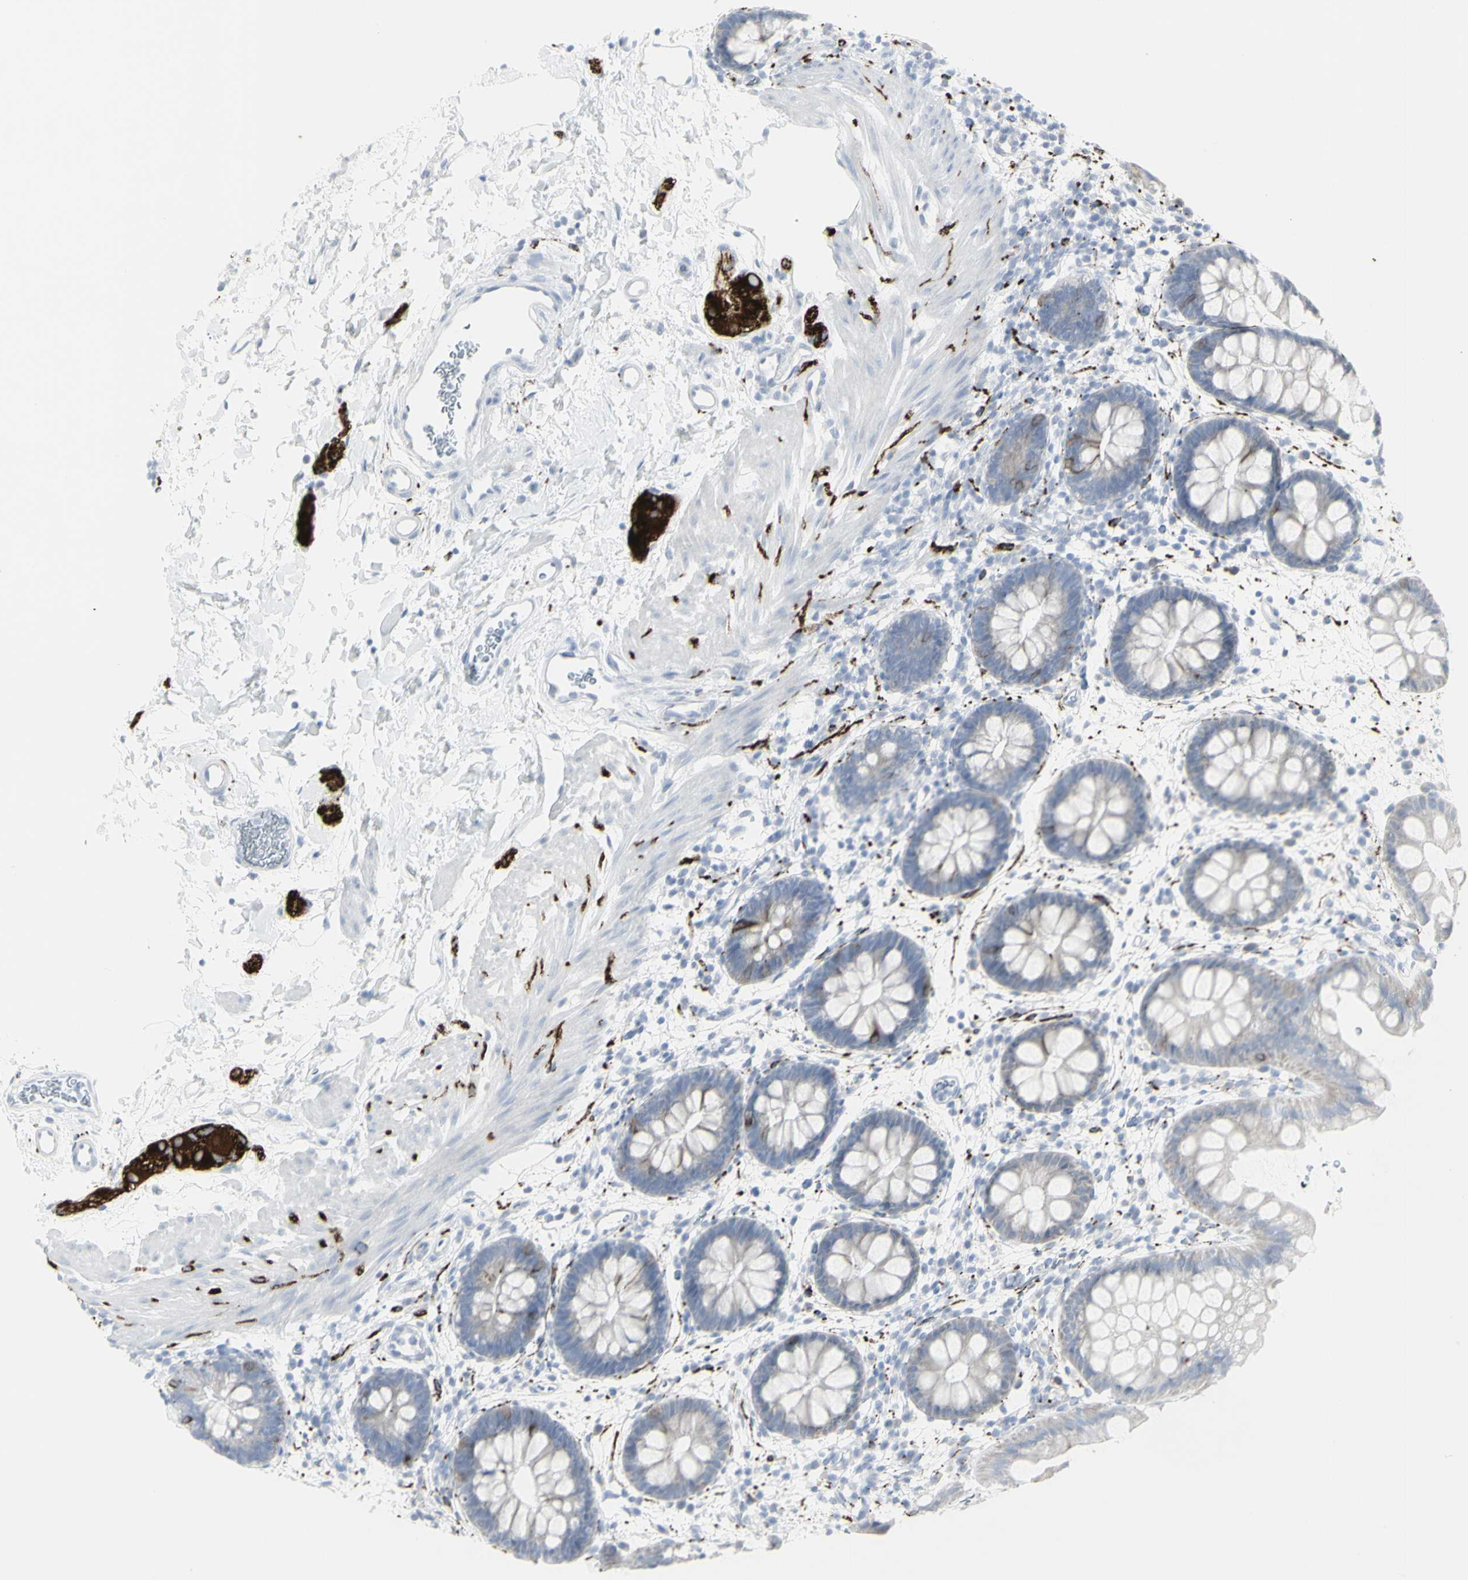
{"staining": {"intensity": "negative", "quantity": "none", "location": "none"}, "tissue": "rectum", "cell_type": "Glandular cells", "image_type": "normal", "snomed": [{"axis": "morphology", "description": "Normal tissue, NOS"}, {"axis": "topography", "description": "Rectum"}], "caption": "High magnification brightfield microscopy of unremarkable rectum stained with DAB (brown) and counterstained with hematoxylin (blue): glandular cells show no significant expression.", "gene": "ENSG00000198211", "patient": {"sex": "female", "age": 24}}